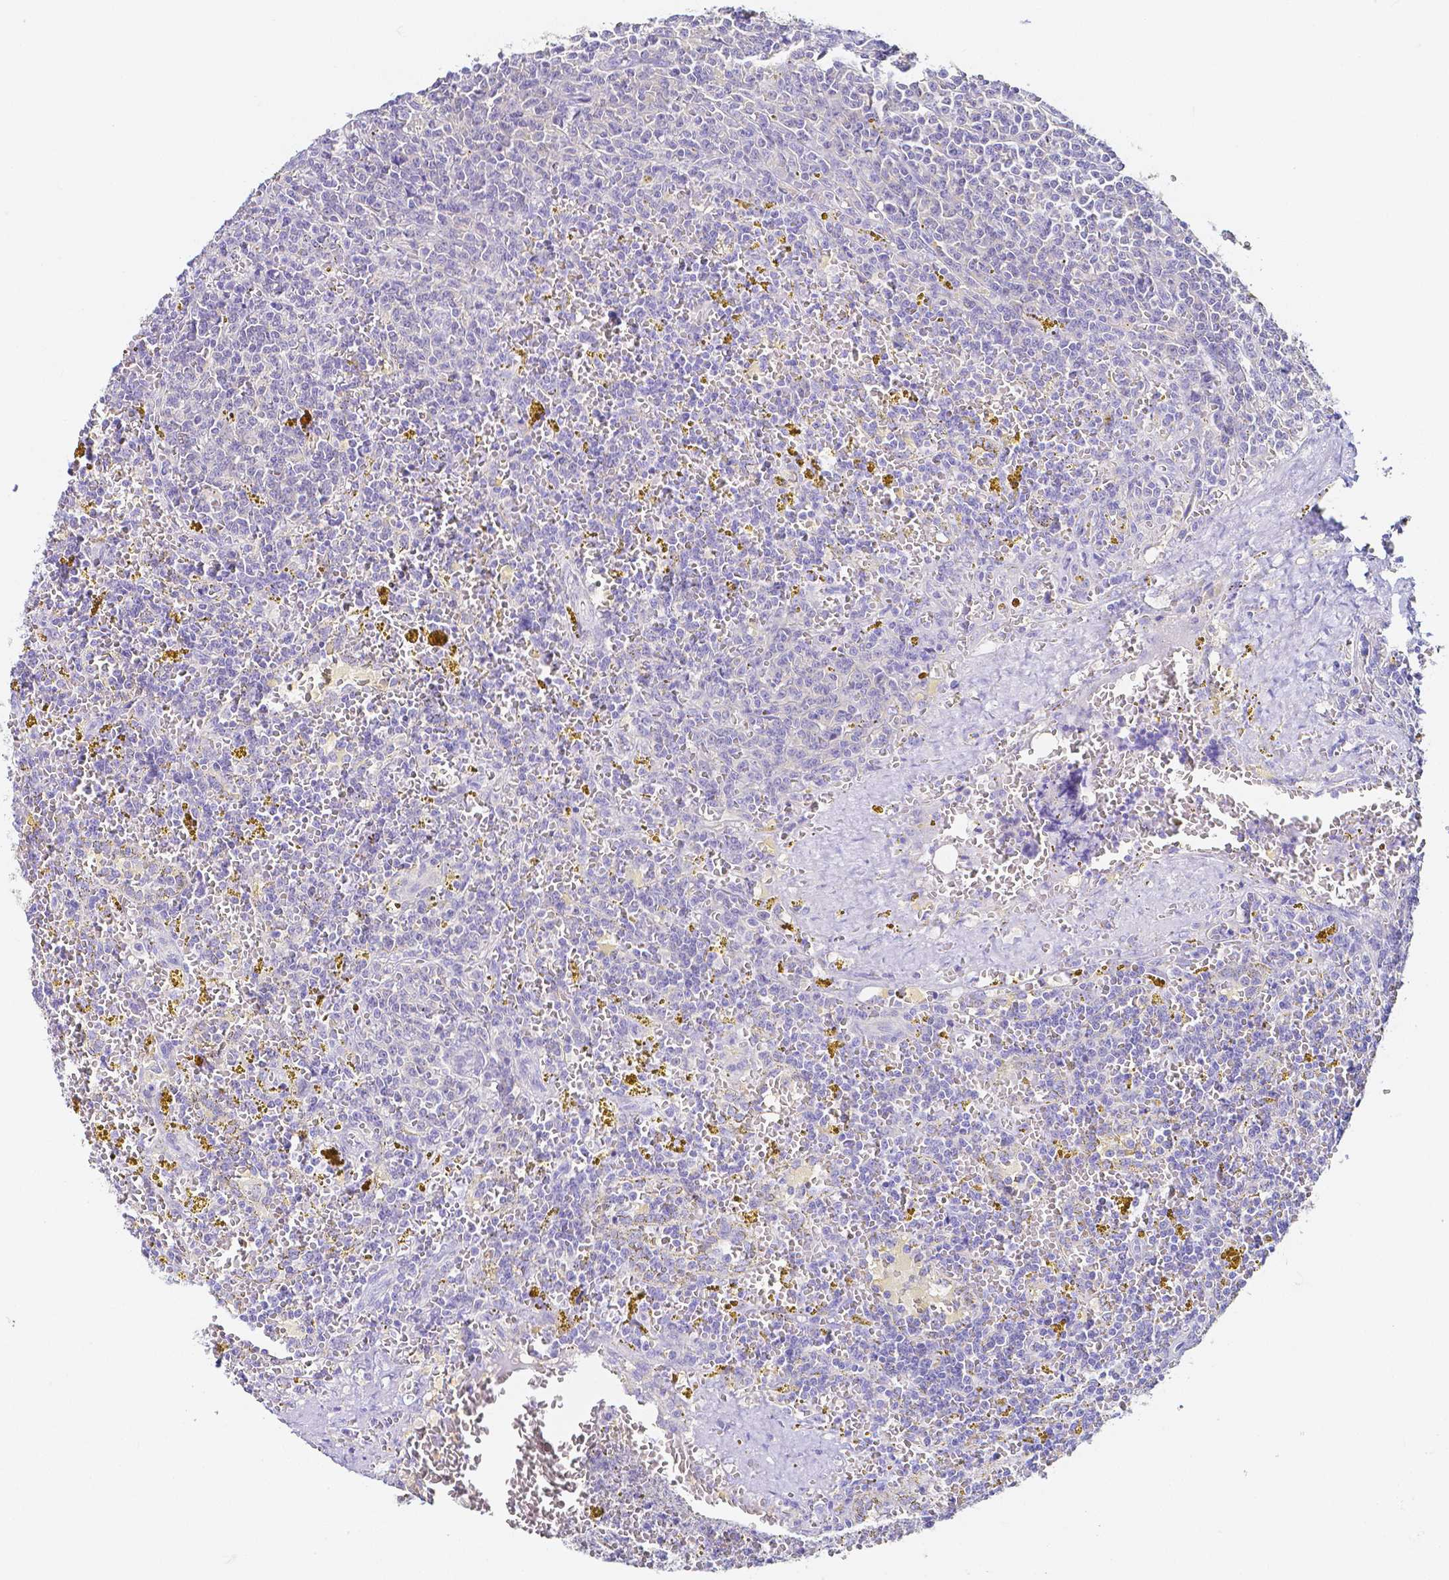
{"staining": {"intensity": "negative", "quantity": "none", "location": "none"}, "tissue": "lymphoma", "cell_type": "Tumor cells", "image_type": "cancer", "snomed": [{"axis": "morphology", "description": "Malignant lymphoma, non-Hodgkin's type, Low grade"}, {"axis": "topography", "description": "Spleen"}, {"axis": "topography", "description": "Lymph node"}], "caption": "Immunohistochemistry image of malignant lymphoma, non-Hodgkin's type (low-grade) stained for a protein (brown), which reveals no expression in tumor cells. The staining is performed using DAB (3,3'-diaminobenzidine) brown chromogen with nuclei counter-stained in using hematoxylin.", "gene": "PKP3", "patient": {"sex": "female", "age": 66}}